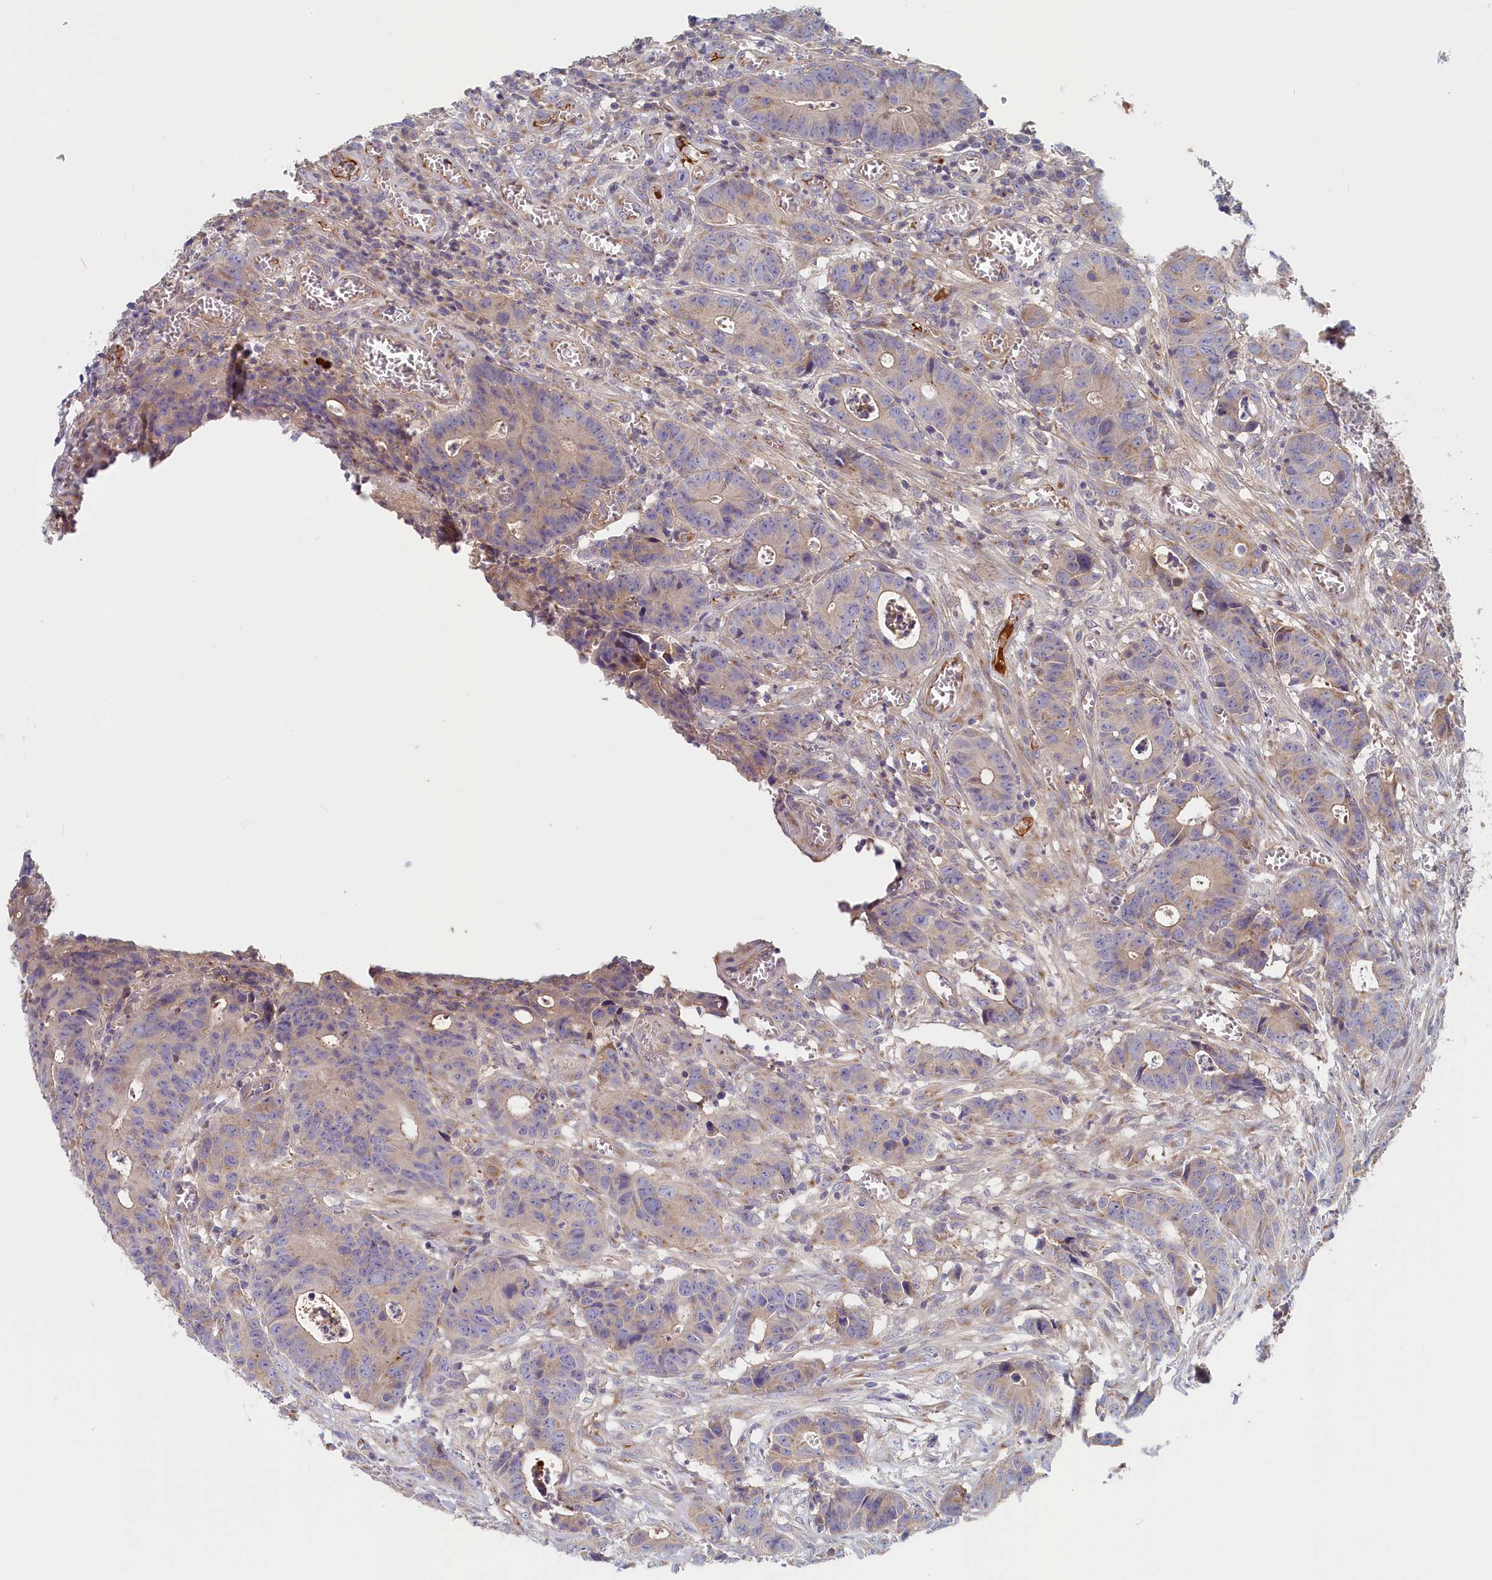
{"staining": {"intensity": "weak", "quantity": "<25%", "location": "cytoplasmic/membranous"}, "tissue": "colorectal cancer", "cell_type": "Tumor cells", "image_type": "cancer", "snomed": [{"axis": "morphology", "description": "Adenocarcinoma, NOS"}, {"axis": "topography", "description": "Colon"}], "caption": "This is an immunohistochemistry (IHC) micrograph of human colorectal adenocarcinoma. There is no positivity in tumor cells.", "gene": "STX16", "patient": {"sex": "female", "age": 57}}